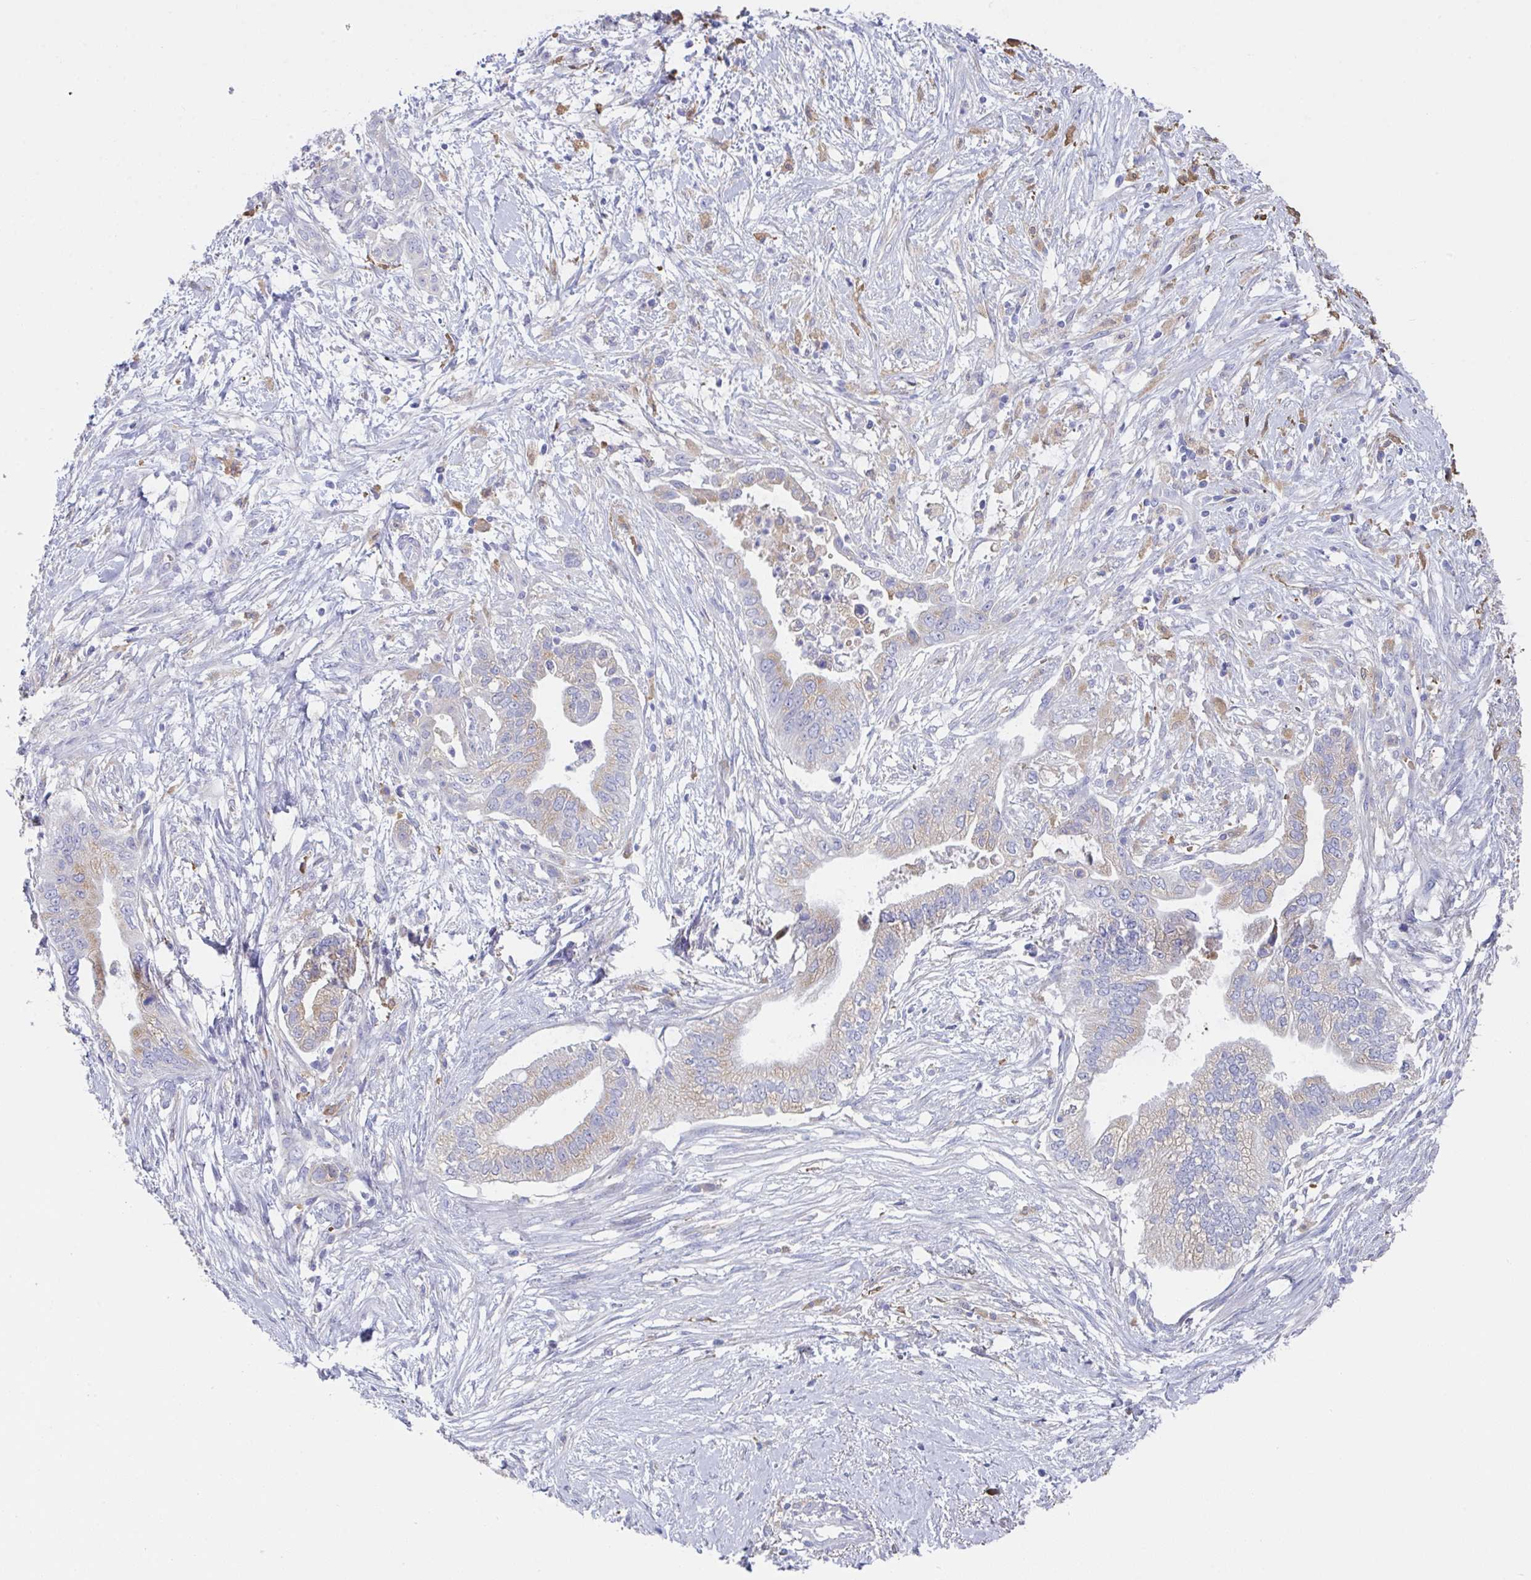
{"staining": {"intensity": "weak", "quantity": ">75%", "location": "cytoplasmic/membranous"}, "tissue": "pancreatic cancer", "cell_type": "Tumor cells", "image_type": "cancer", "snomed": [{"axis": "morphology", "description": "Adenocarcinoma, NOS"}, {"axis": "topography", "description": "Pancreas"}], "caption": "DAB (3,3'-diaminobenzidine) immunohistochemical staining of pancreatic adenocarcinoma exhibits weak cytoplasmic/membranous protein positivity in approximately >75% of tumor cells.", "gene": "TFAP2C", "patient": {"sex": "male", "age": 70}}